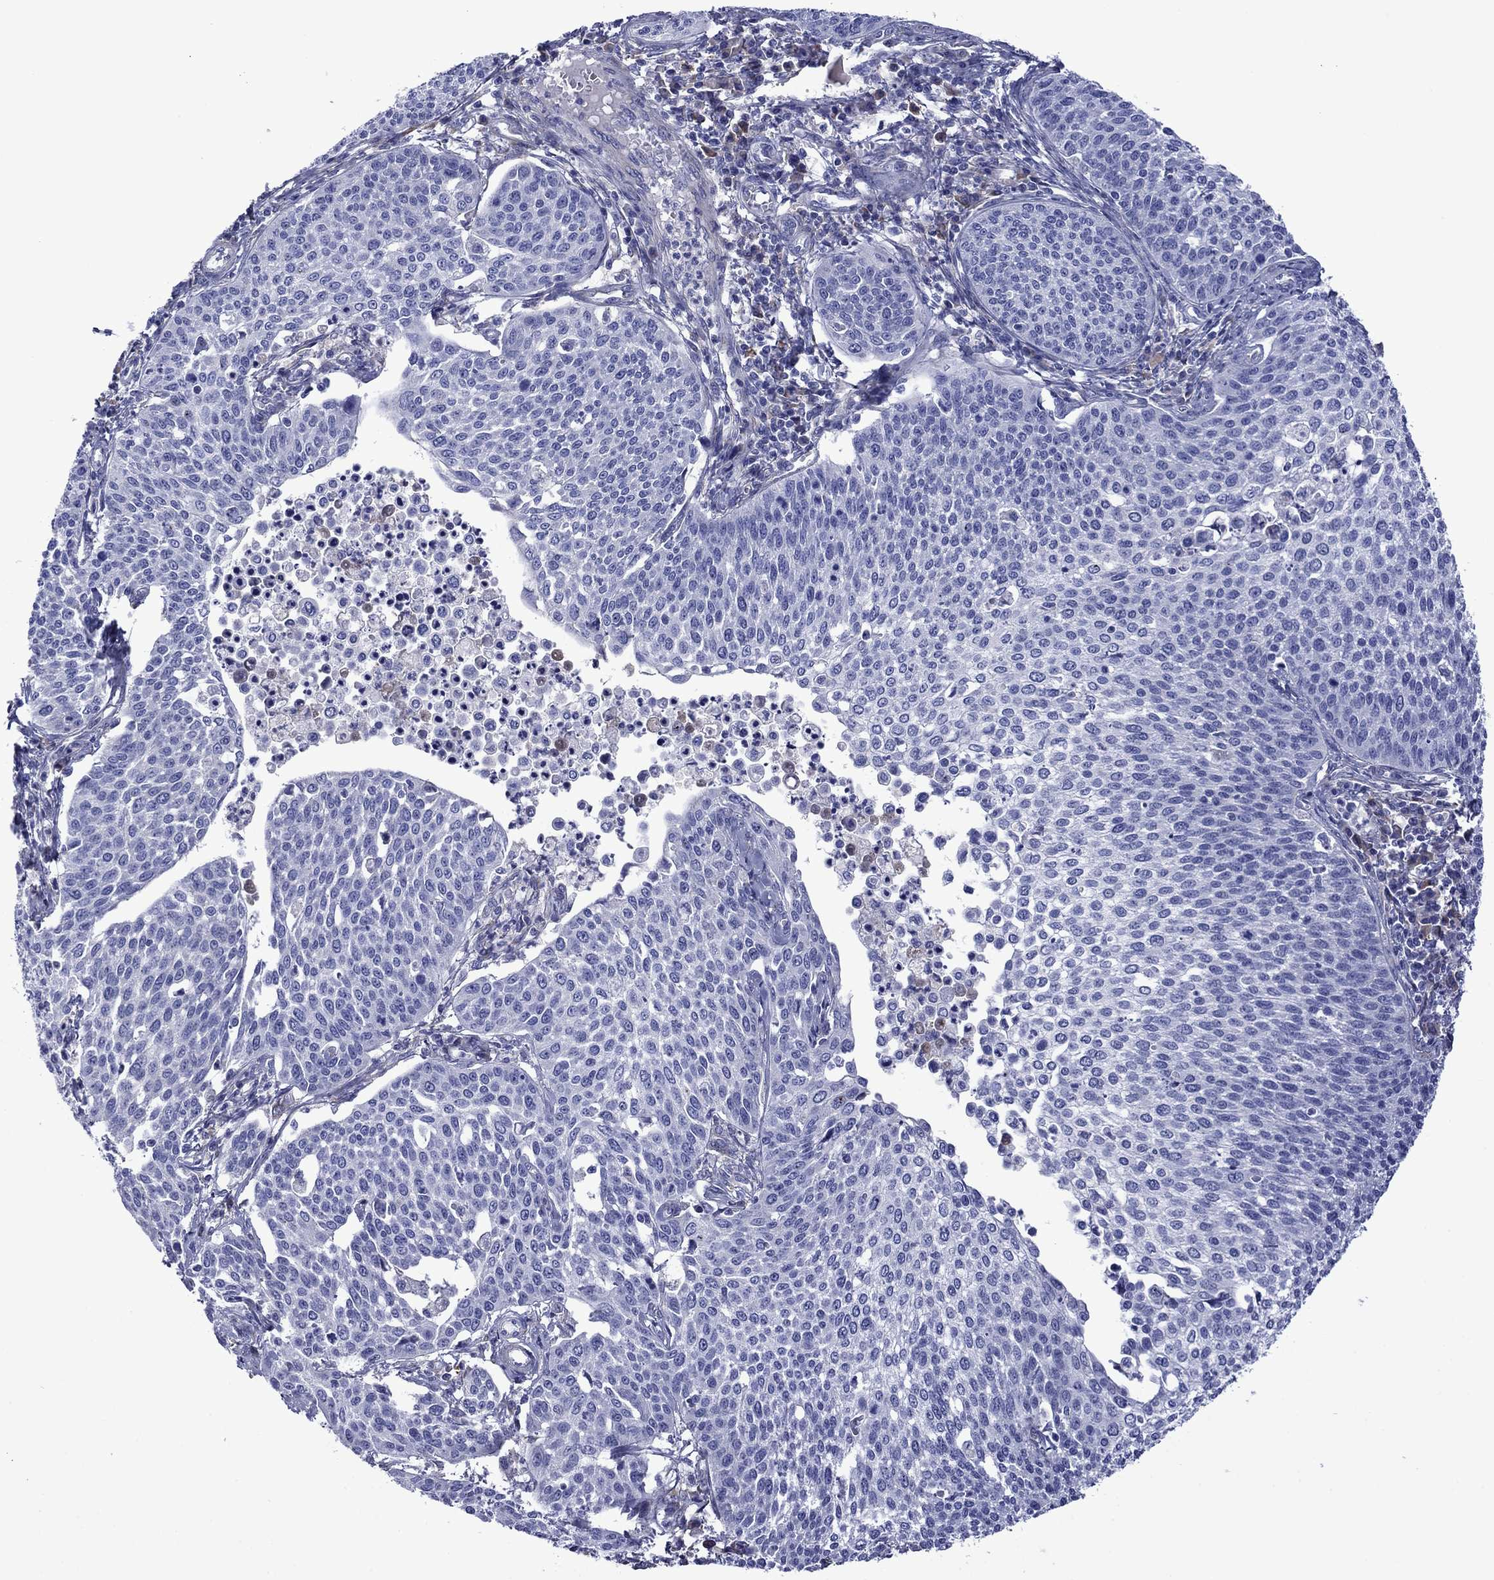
{"staining": {"intensity": "negative", "quantity": "none", "location": "none"}, "tissue": "cervical cancer", "cell_type": "Tumor cells", "image_type": "cancer", "snomed": [{"axis": "morphology", "description": "Squamous cell carcinoma, NOS"}, {"axis": "topography", "description": "Cervix"}], "caption": "Cervical squamous cell carcinoma stained for a protein using IHC demonstrates no staining tumor cells.", "gene": "HSPG2", "patient": {"sex": "female", "age": 34}}